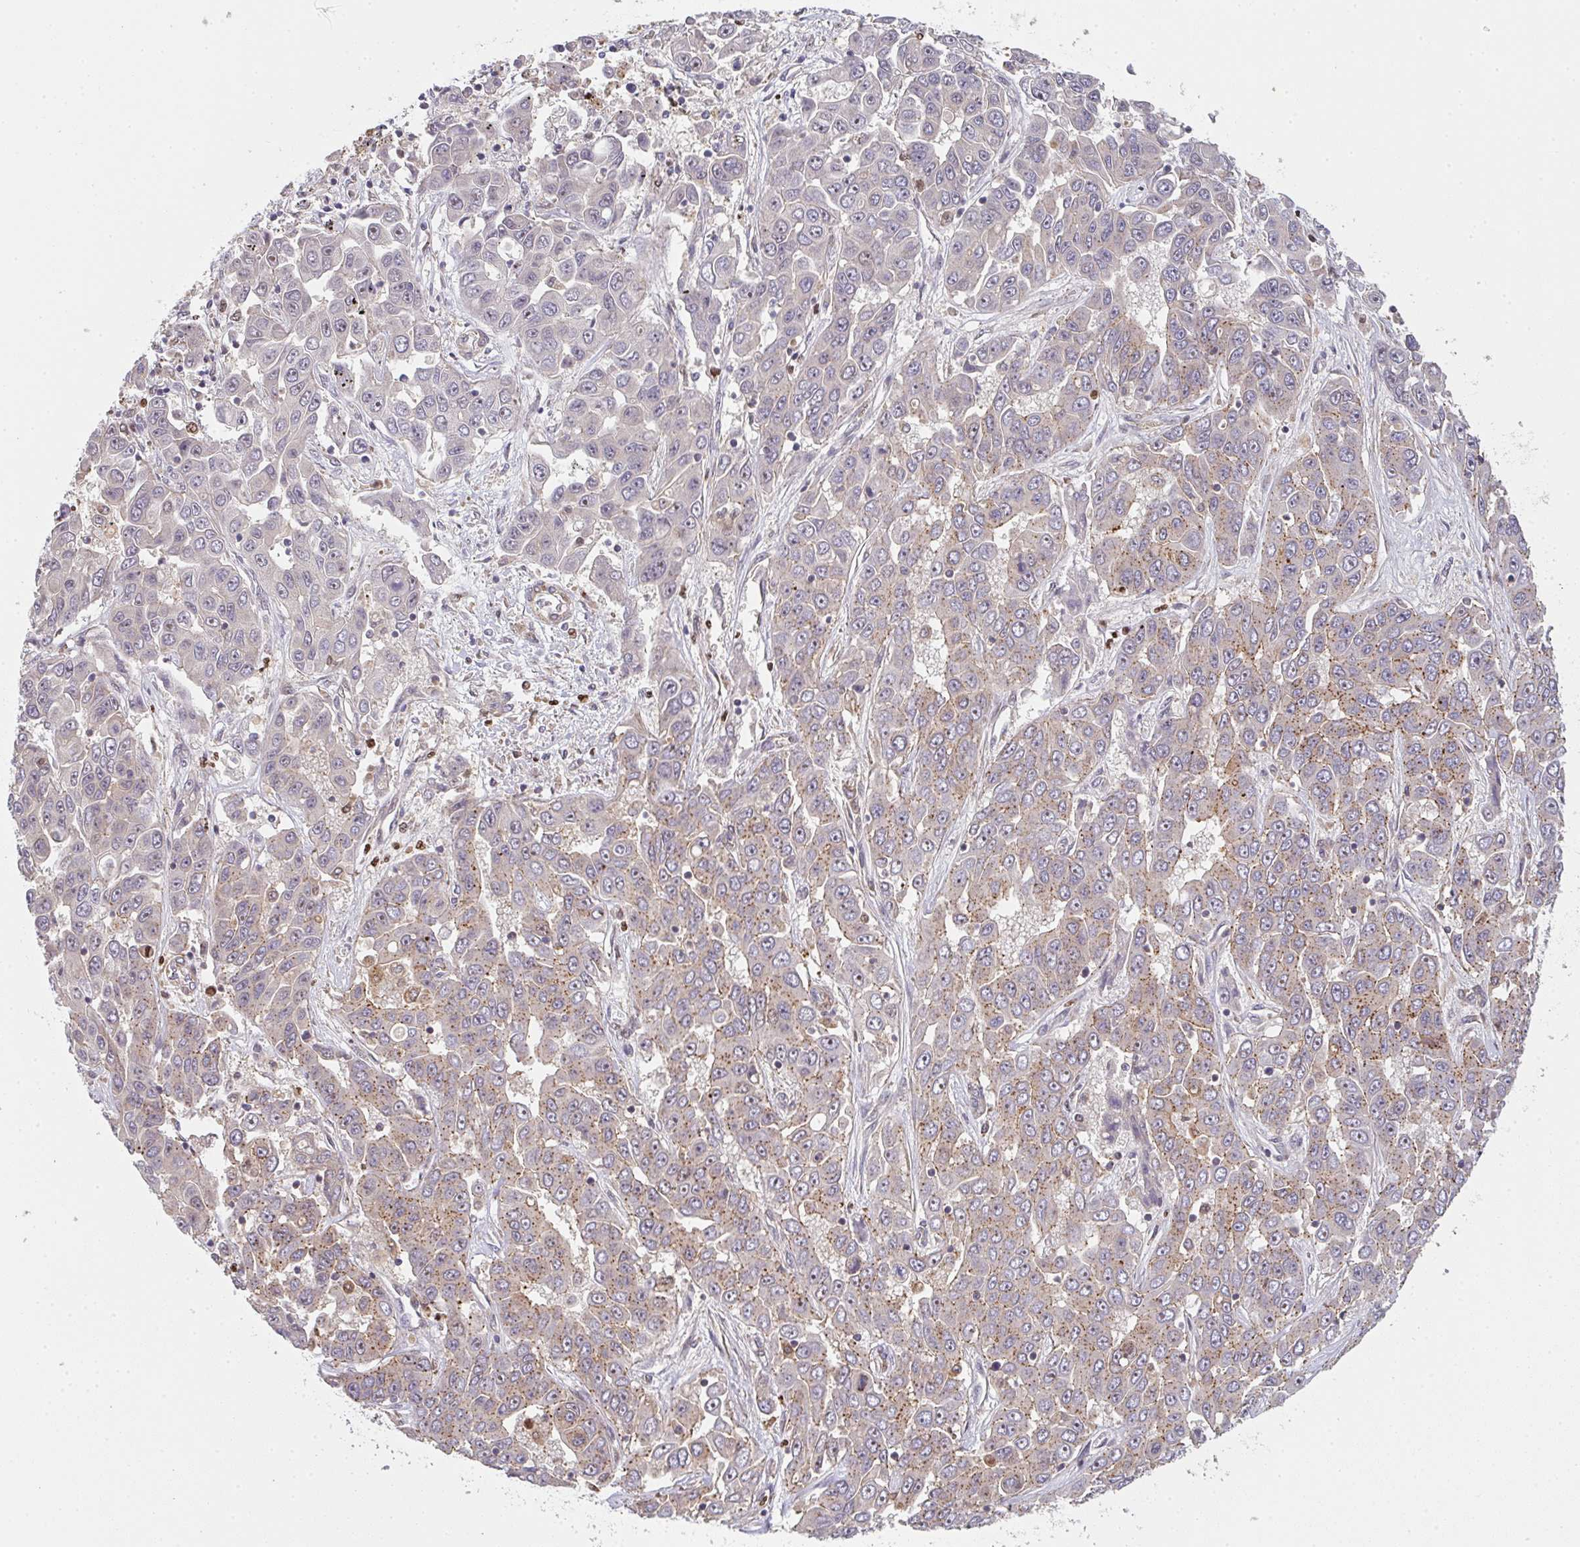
{"staining": {"intensity": "weak", "quantity": "25%-75%", "location": "cytoplasmic/membranous"}, "tissue": "liver cancer", "cell_type": "Tumor cells", "image_type": "cancer", "snomed": [{"axis": "morphology", "description": "Cholangiocarcinoma"}, {"axis": "topography", "description": "Liver"}], "caption": "Liver cancer (cholangiocarcinoma) stained with IHC reveals weak cytoplasmic/membranous expression in about 25%-75% of tumor cells. The protein is stained brown, and the nuclei are stained in blue (DAB (3,3'-diaminobenzidine) IHC with brightfield microscopy, high magnification).", "gene": "SIMC1", "patient": {"sex": "female", "age": 52}}